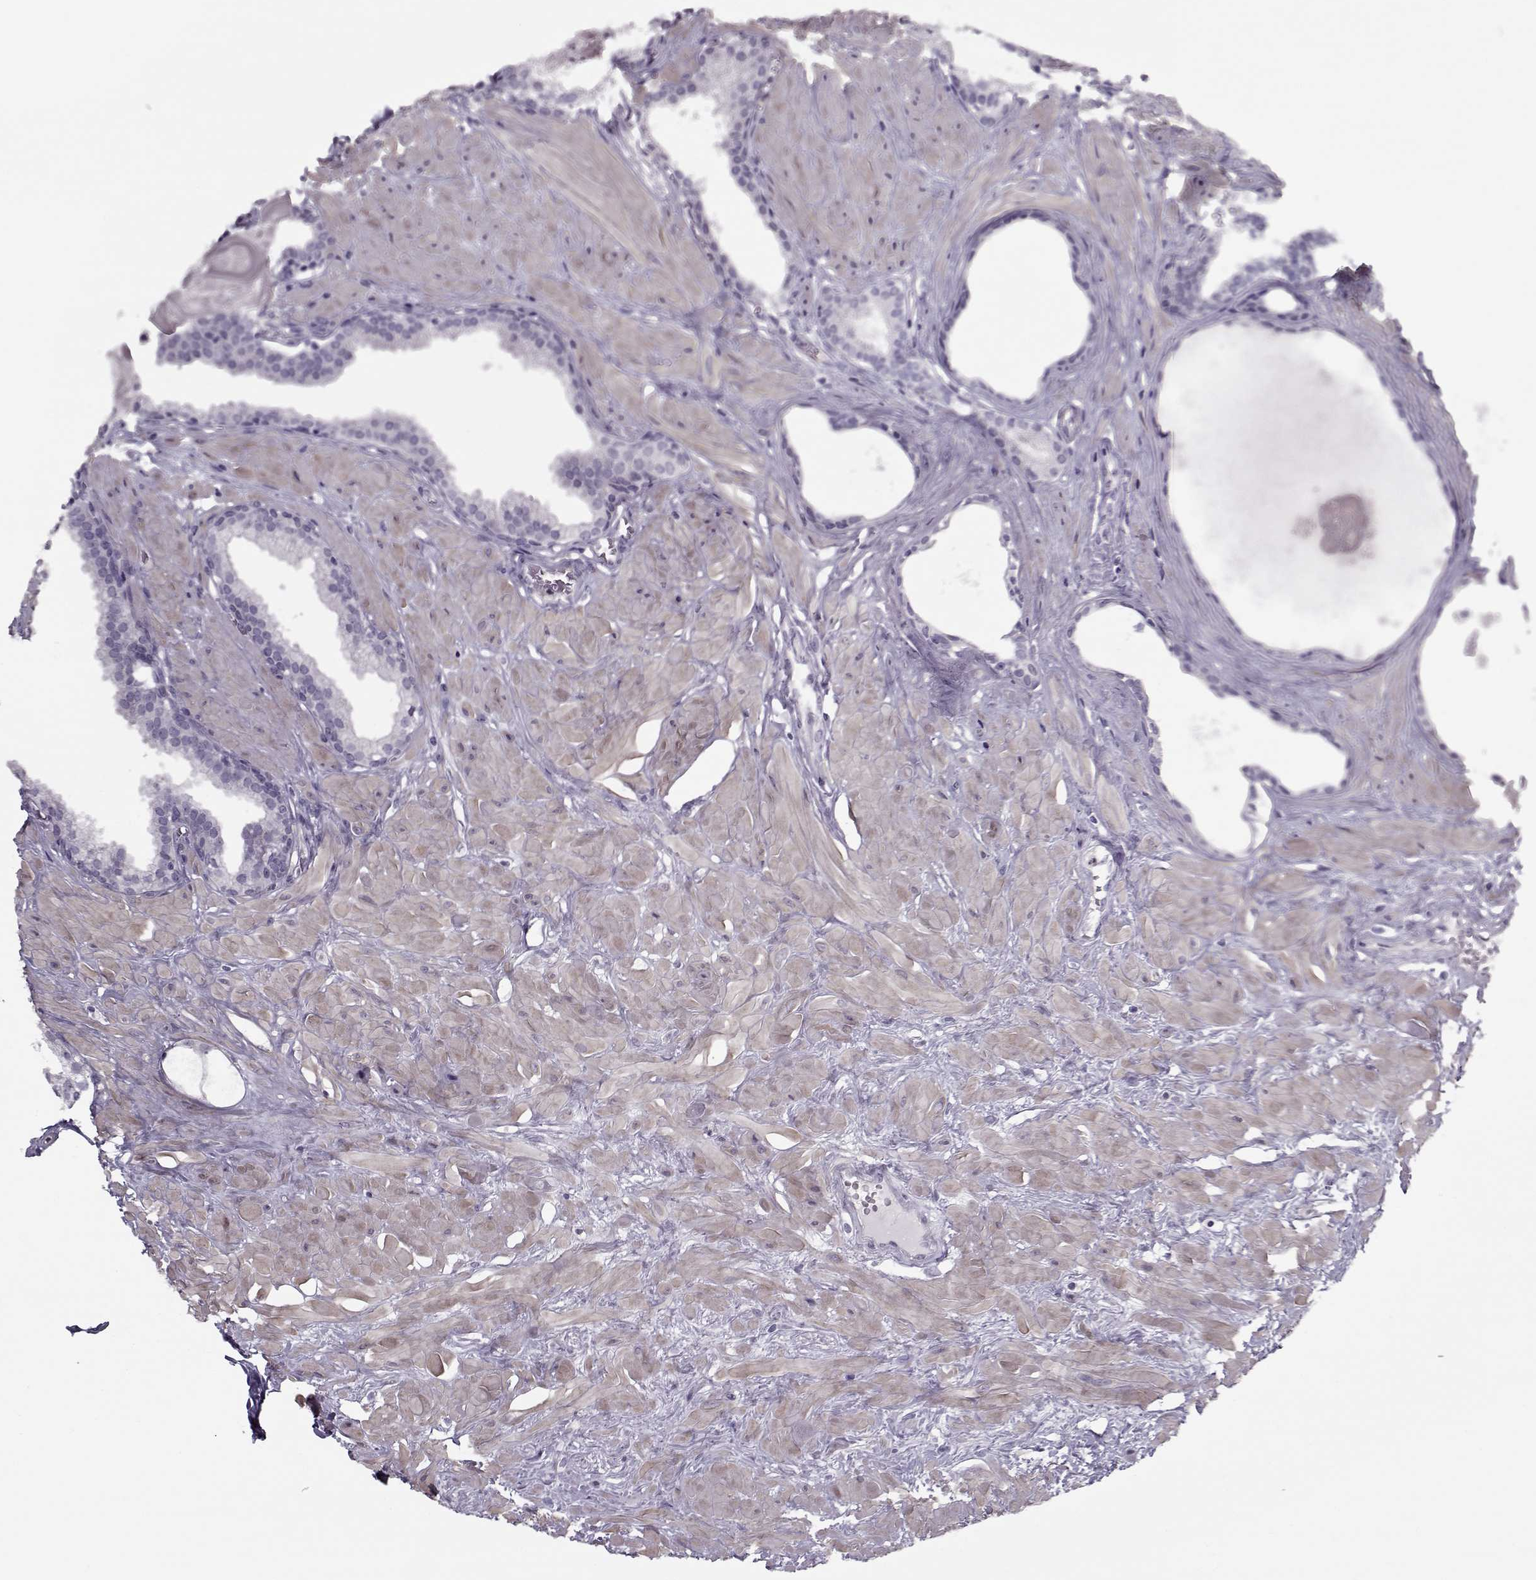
{"staining": {"intensity": "negative", "quantity": "none", "location": "none"}, "tissue": "prostate", "cell_type": "Glandular cells", "image_type": "normal", "snomed": [{"axis": "morphology", "description": "Normal tissue, NOS"}, {"axis": "topography", "description": "Prostate"}], "caption": "A high-resolution image shows immunohistochemistry (IHC) staining of benign prostate, which shows no significant staining in glandular cells.", "gene": "CIBAR1", "patient": {"sex": "male", "age": 48}}